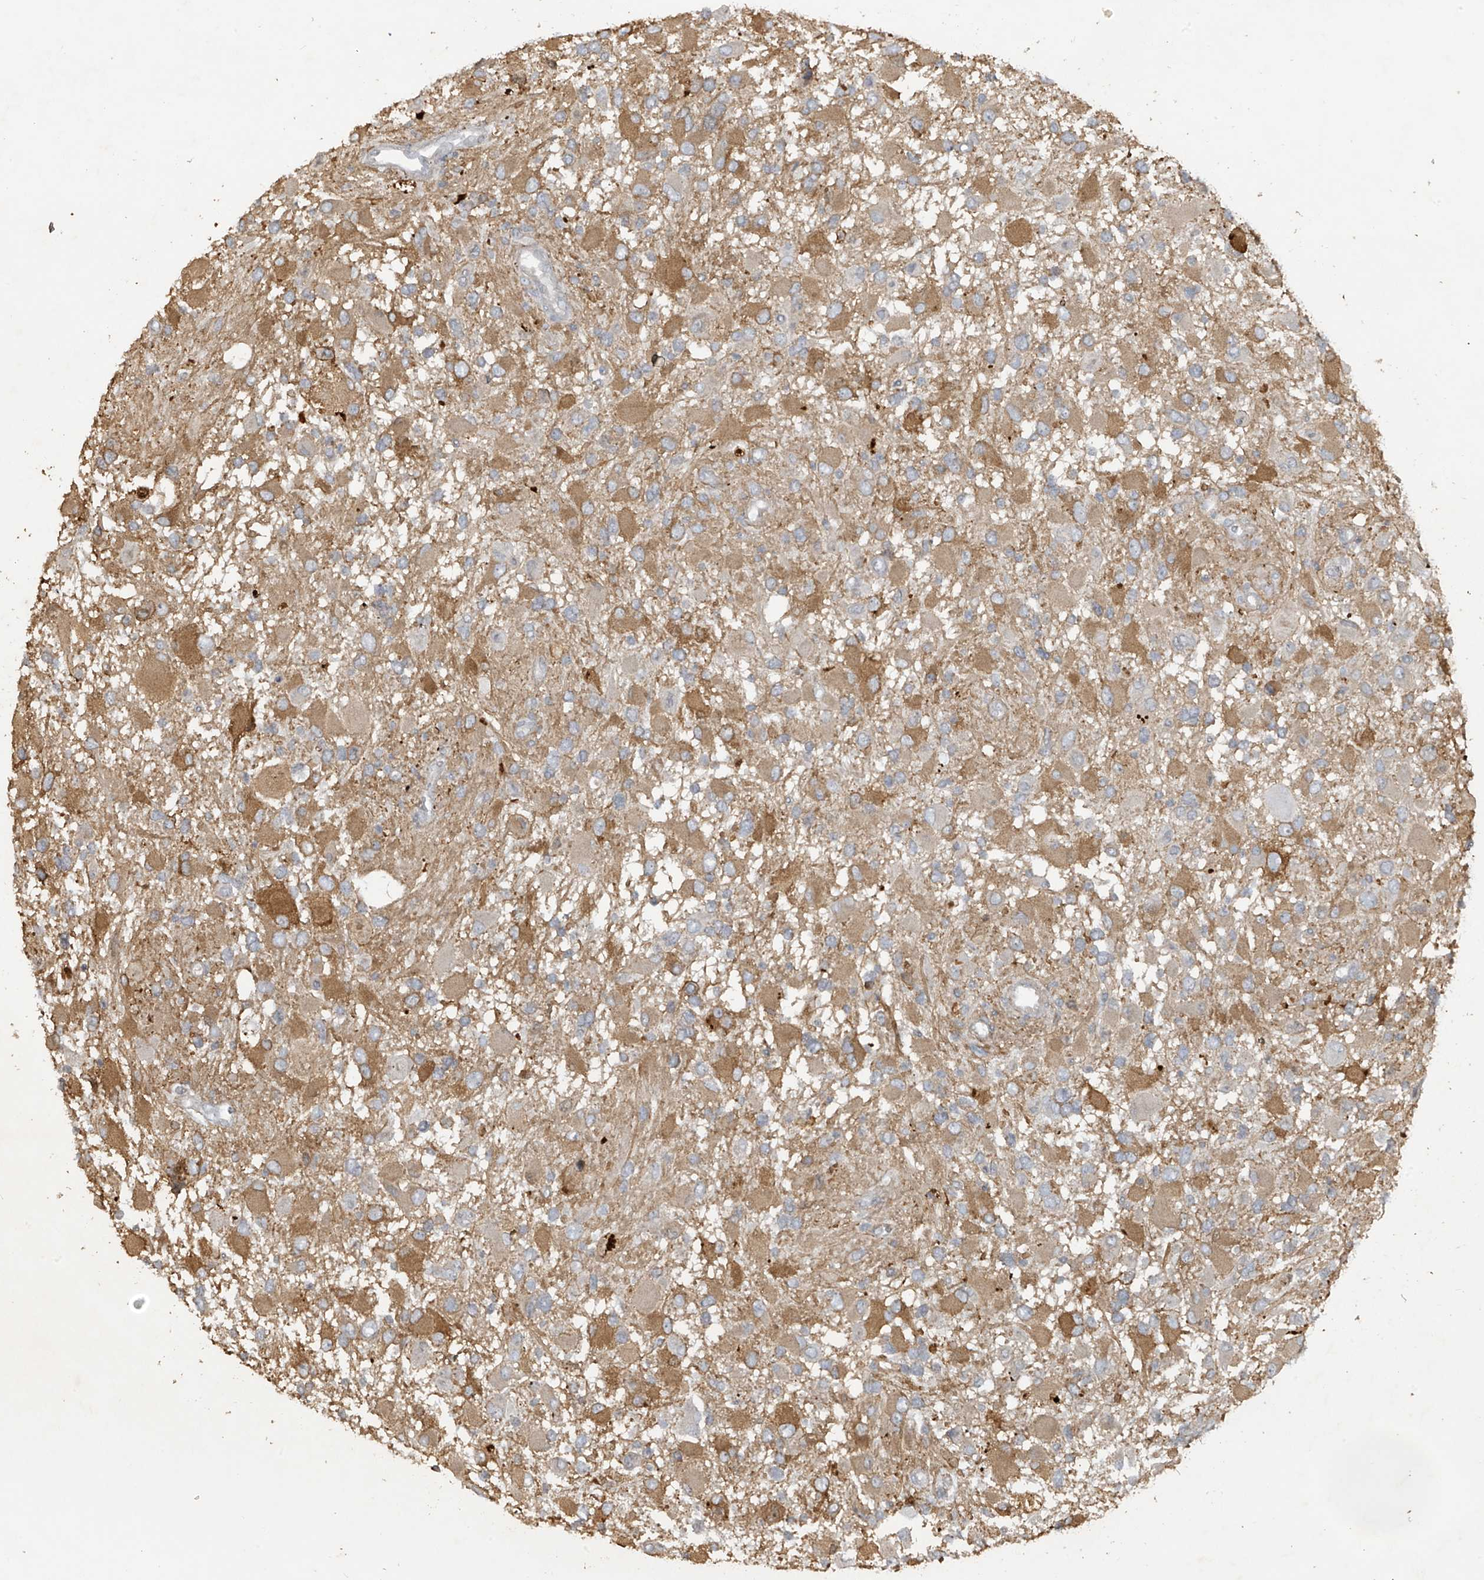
{"staining": {"intensity": "moderate", "quantity": ">75%", "location": "cytoplasmic/membranous"}, "tissue": "glioma", "cell_type": "Tumor cells", "image_type": "cancer", "snomed": [{"axis": "morphology", "description": "Glioma, malignant, High grade"}, {"axis": "topography", "description": "Brain"}], "caption": "Immunohistochemical staining of human malignant glioma (high-grade) displays moderate cytoplasmic/membranous protein staining in approximately >75% of tumor cells. The staining is performed using DAB (3,3'-diaminobenzidine) brown chromogen to label protein expression. The nuclei are counter-stained blue using hematoxylin.", "gene": "DGKQ", "patient": {"sex": "male", "age": 53}}